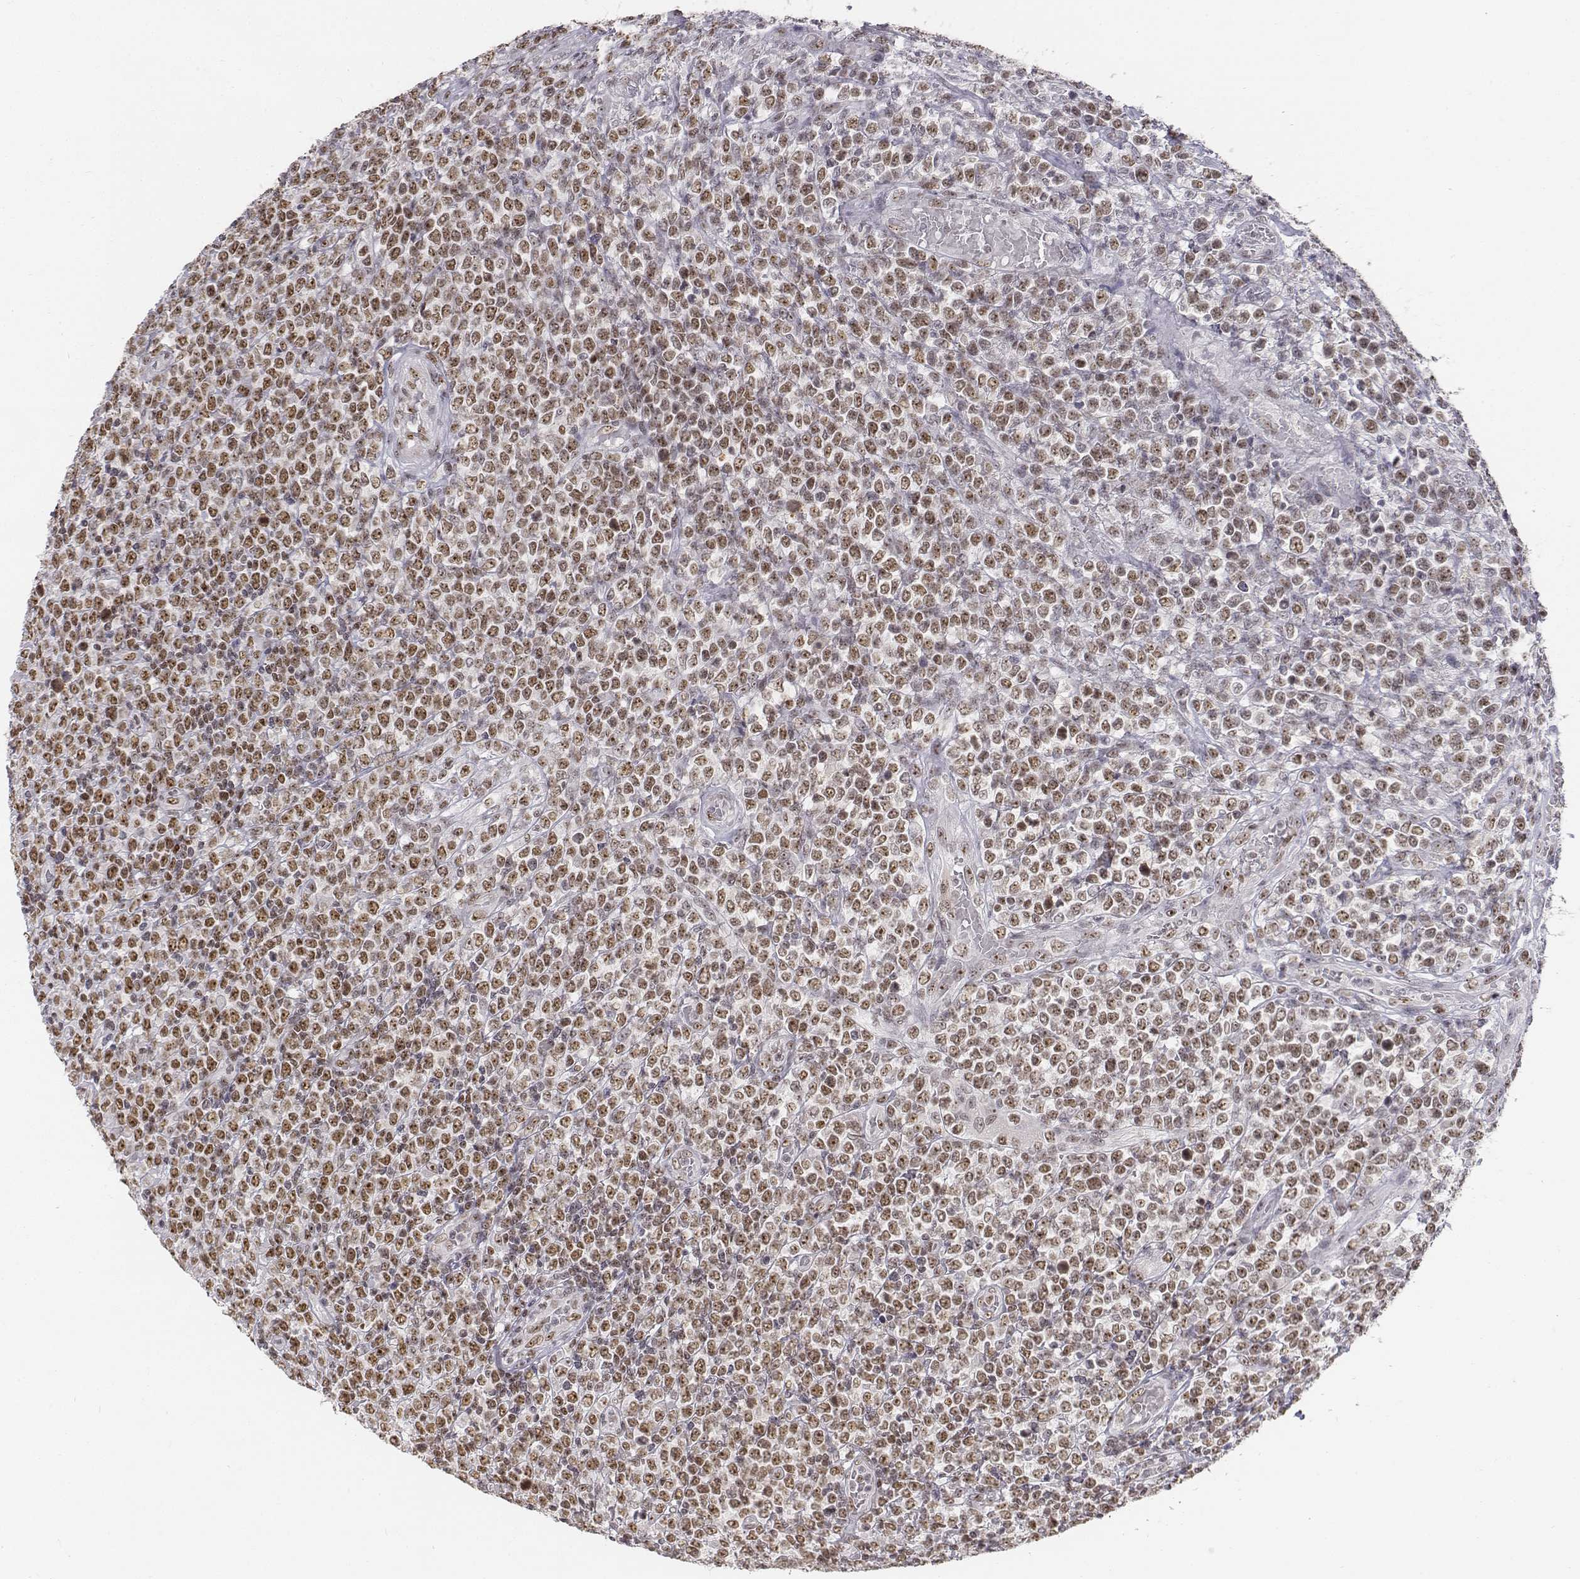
{"staining": {"intensity": "moderate", "quantity": ">75%", "location": "nuclear"}, "tissue": "lymphoma", "cell_type": "Tumor cells", "image_type": "cancer", "snomed": [{"axis": "morphology", "description": "Malignant lymphoma, non-Hodgkin's type, High grade"}, {"axis": "topography", "description": "Soft tissue"}], "caption": "IHC of human lymphoma shows medium levels of moderate nuclear expression in about >75% of tumor cells.", "gene": "PHF6", "patient": {"sex": "female", "age": 56}}